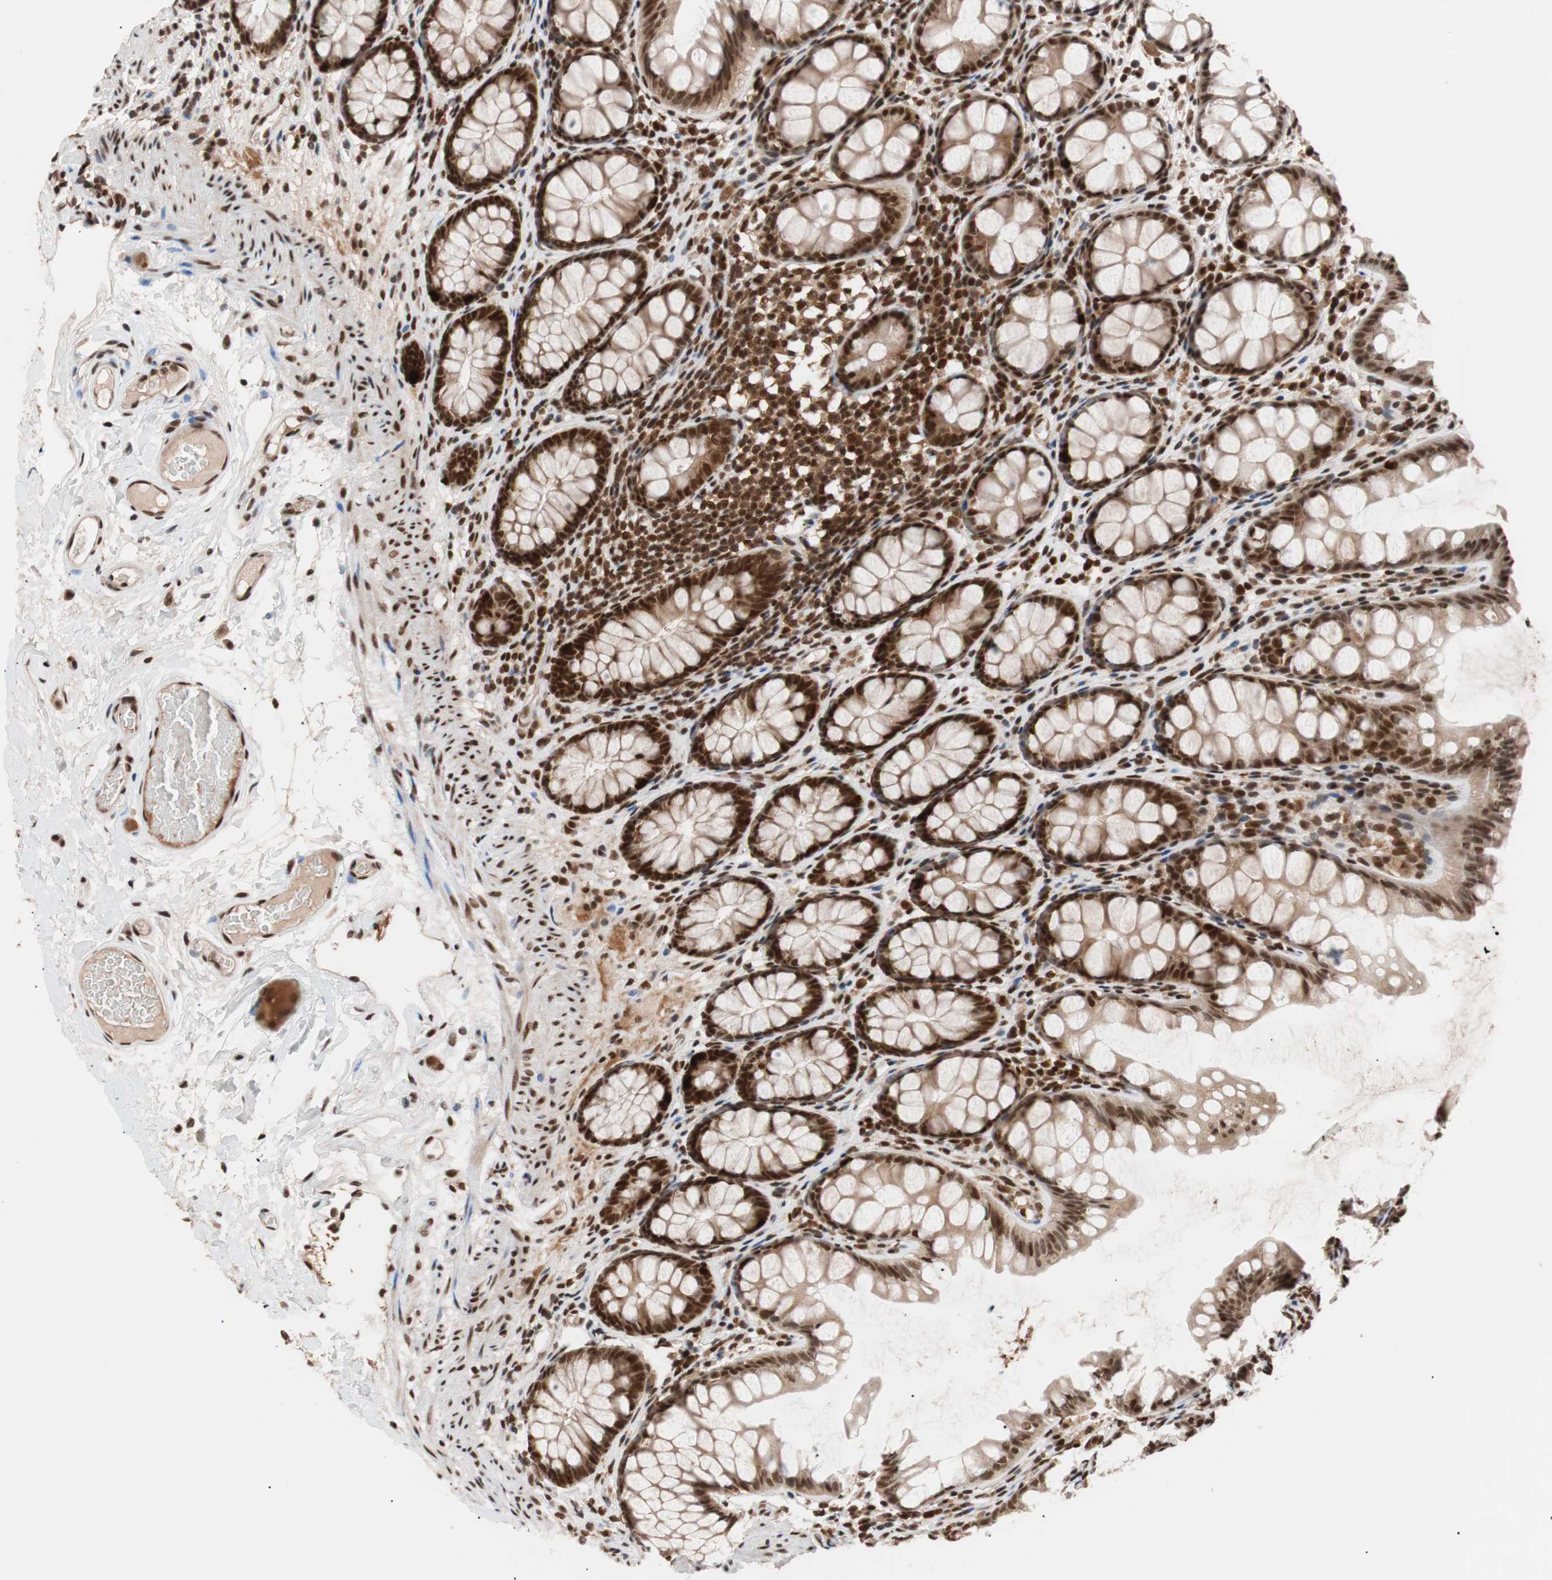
{"staining": {"intensity": "strong", "quantity": ">75%", "location": "nuclear"}, "tissue": "colon", "cell_type": "Endothelial cells", "image_type": "normal", "snomed": [{"axis": "morphology", "description": "Normal tissue, NOS"}, {"axis": "topography", "description": "Colon"}], "caption": "Immunohistochemistry (IHC) (DAB) staining of normal human colon exhibits strong nuclear protein expression in approximately >75% of endothelial cells.", "gene": "CHAMP1", "patient": {"sex": "female", "age": 55}}